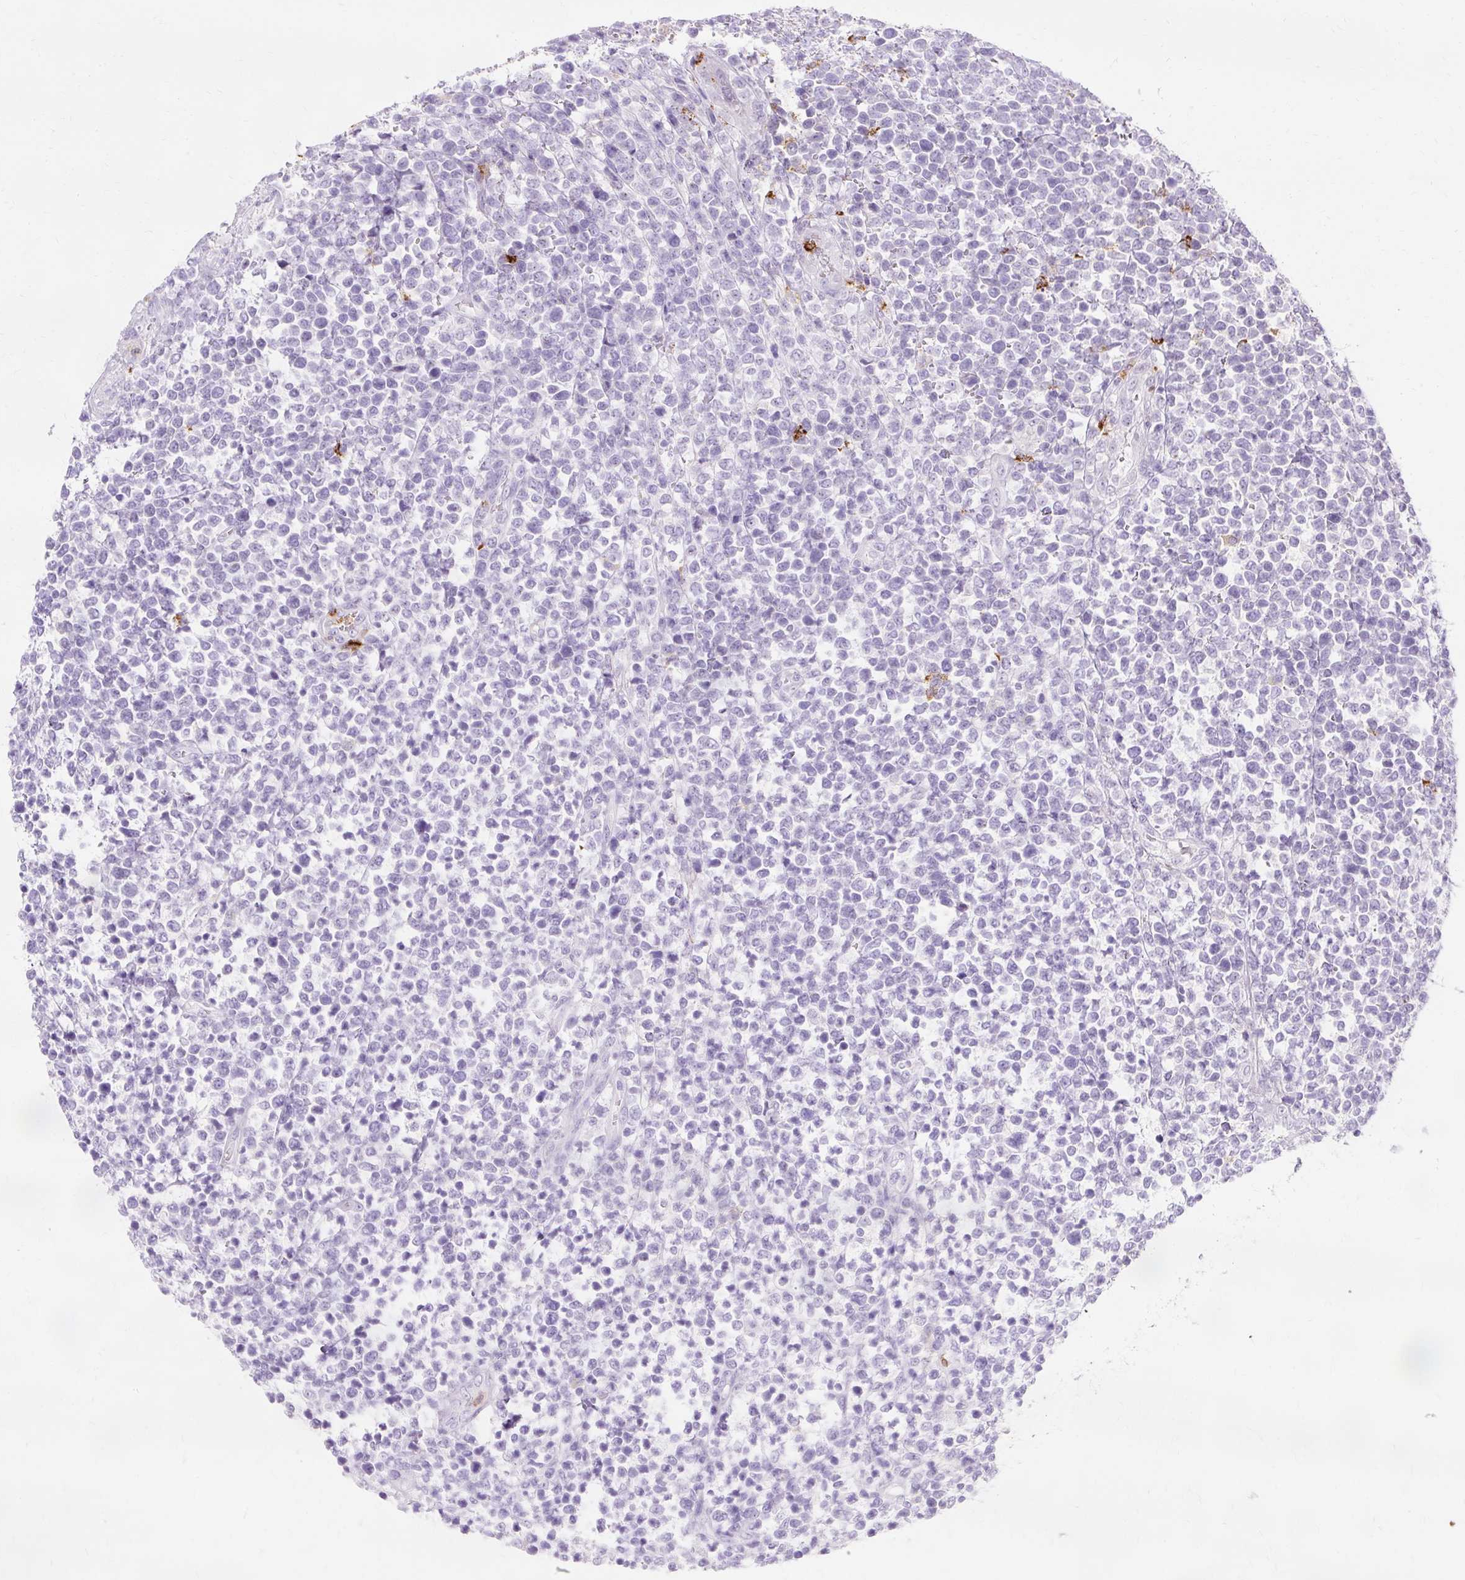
{"staining": {"intensity": "negative", "quantity": "none", "location": "none"}, "tissue": "lymphoma", "cell_type": "Tumor cells", "image_type": "cancer", "snomed": [{"axis": "morphology", "description": "Malignant lymphoma, non-Hodgkin's type, High grade"}, {"axis": "topography", "description": "Soft tissue"}], "caption": "Lymphoma was stained to show a protein in brown. There is no significant expression in tumor cells. Nuclei are stained in blue.", "gene": "DEFA1", "patient": {"sex": "female", "age": 56}}